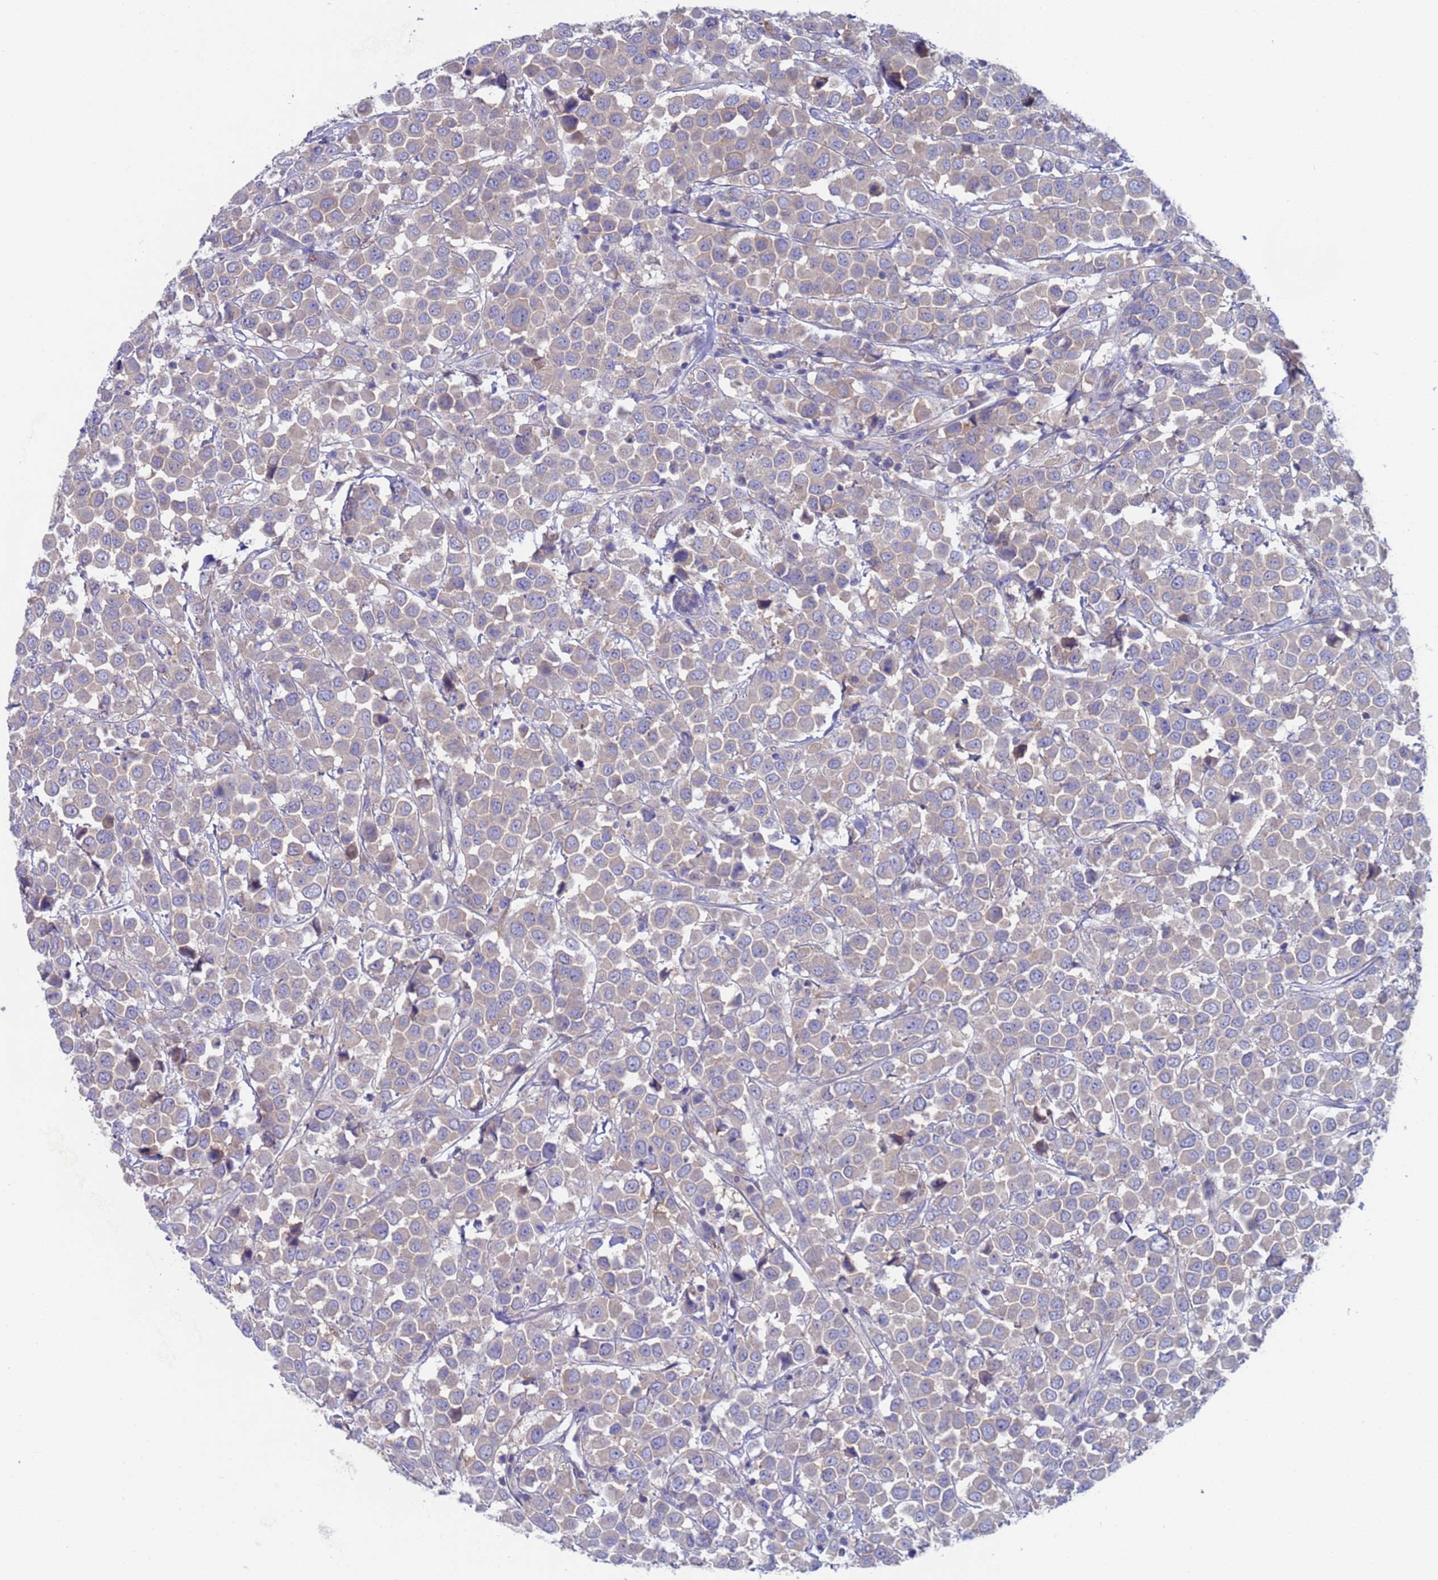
{"staining": {"intensity": "negative", "quantity": "none", "location": "none"}, "tissue": "breast cancer", "cell_type": "Tumor cells", "image_type": "cancer", "snomed": [{"axis": "morphology", "description": "Duct carcinoma"}, {"axis": "topography", "description": "Breast"}], "caption": "IHC of human breast cancer reveals no expression in tumor cells. The staining is performed using DAB brown chromogen with nuclei counter-stained in using hematoxylin.", "gene": "PET117", "patient": {"sex": "female", "age": 61}}